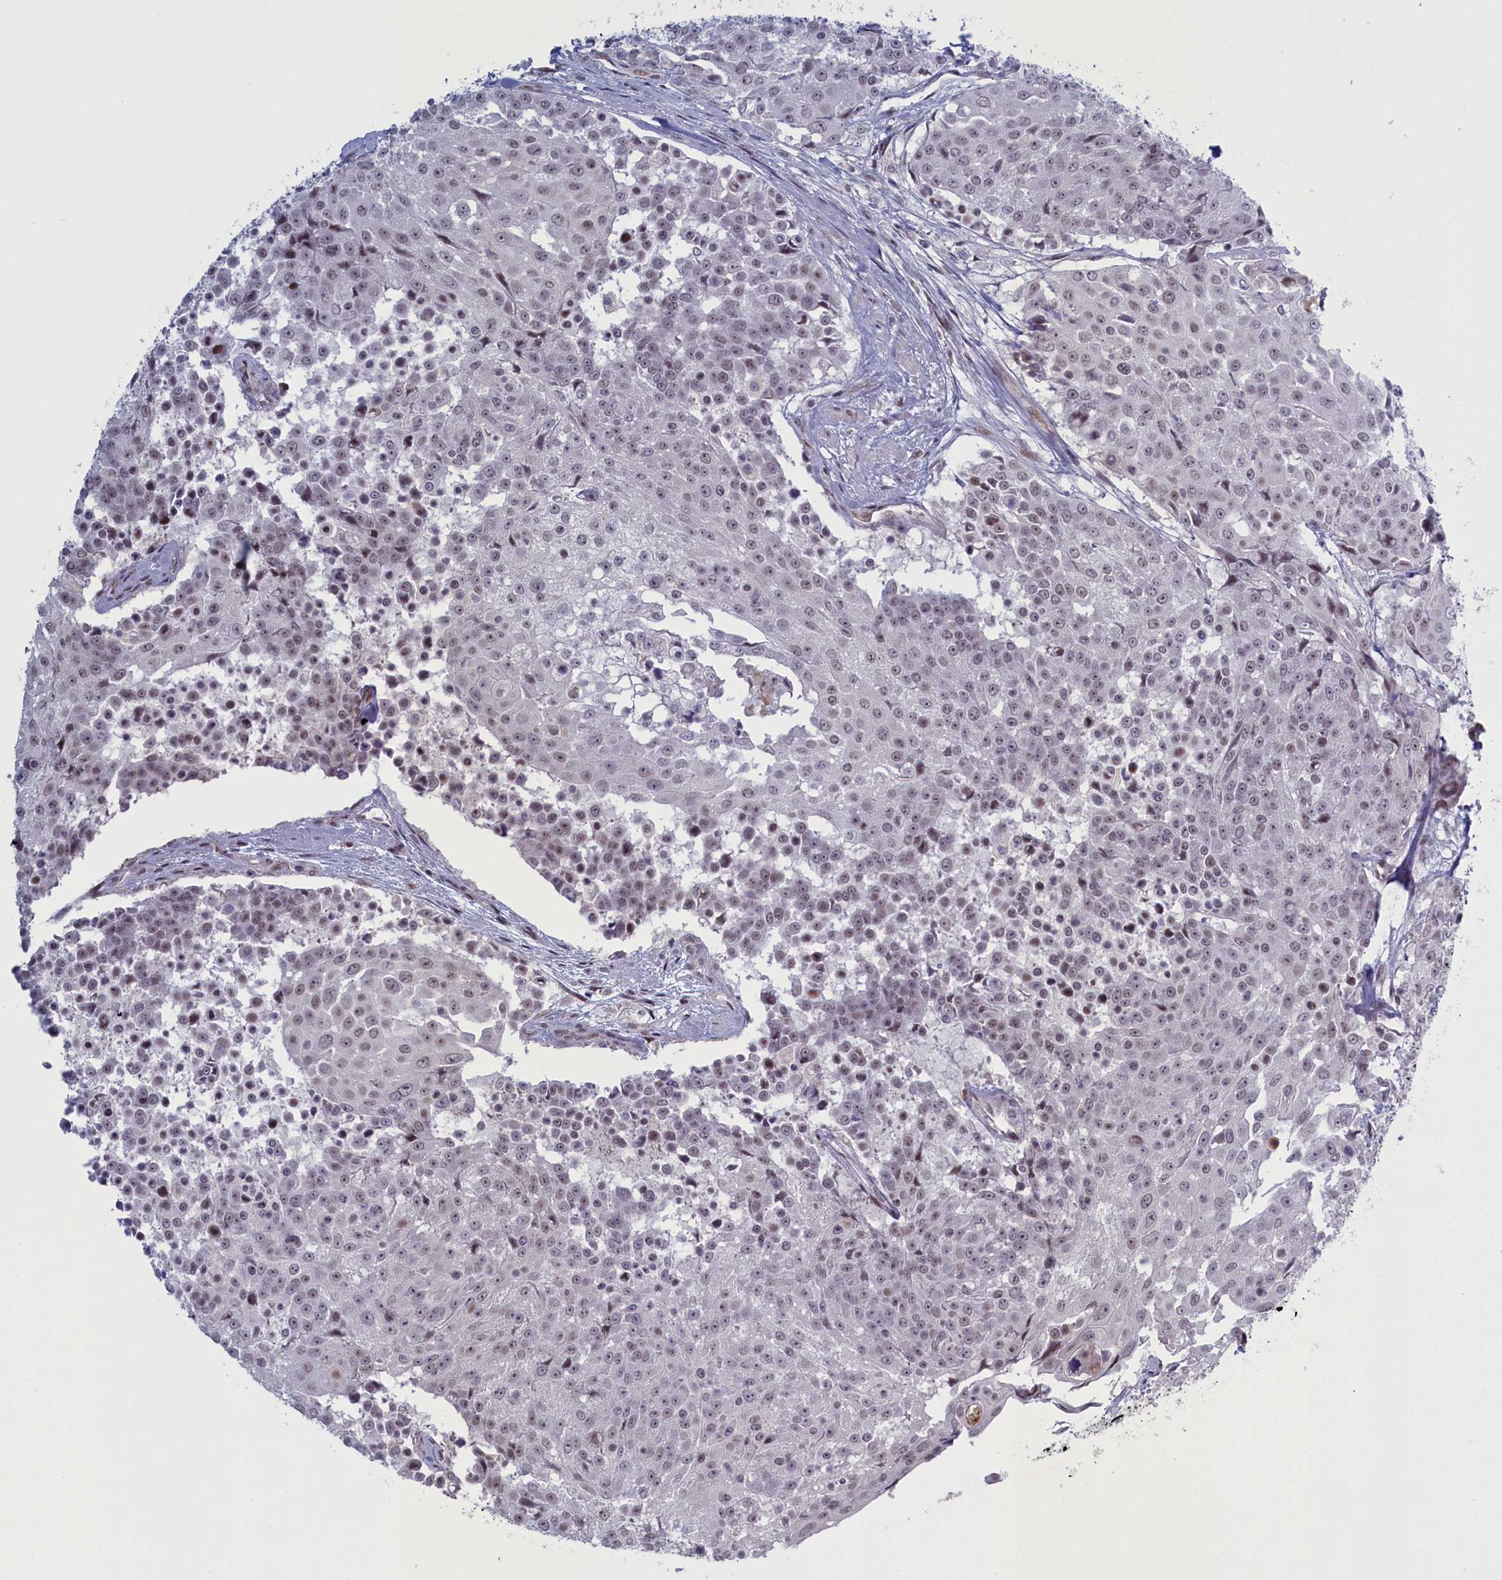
{"staining": {"intensity": "negative", "quantity": "none", "location": "none"}, "tissue": "urothelial cancer", "cell_type": "Tumor cells", "image_type": "cancer", "snomed": [{"axis": "morphology", "description": "Urothelial carcinoma, High grade"}, {"axis": "topography", "description": "Urinary bladder"}], "caption": "This is a image of immunohistochemistry (IHC) staining of urothelial carcinoma (high-grade), which shows no staining in tumor cells.", "gene": "ATF7IP2", "patient": {"sex": "female", "age": 63}}